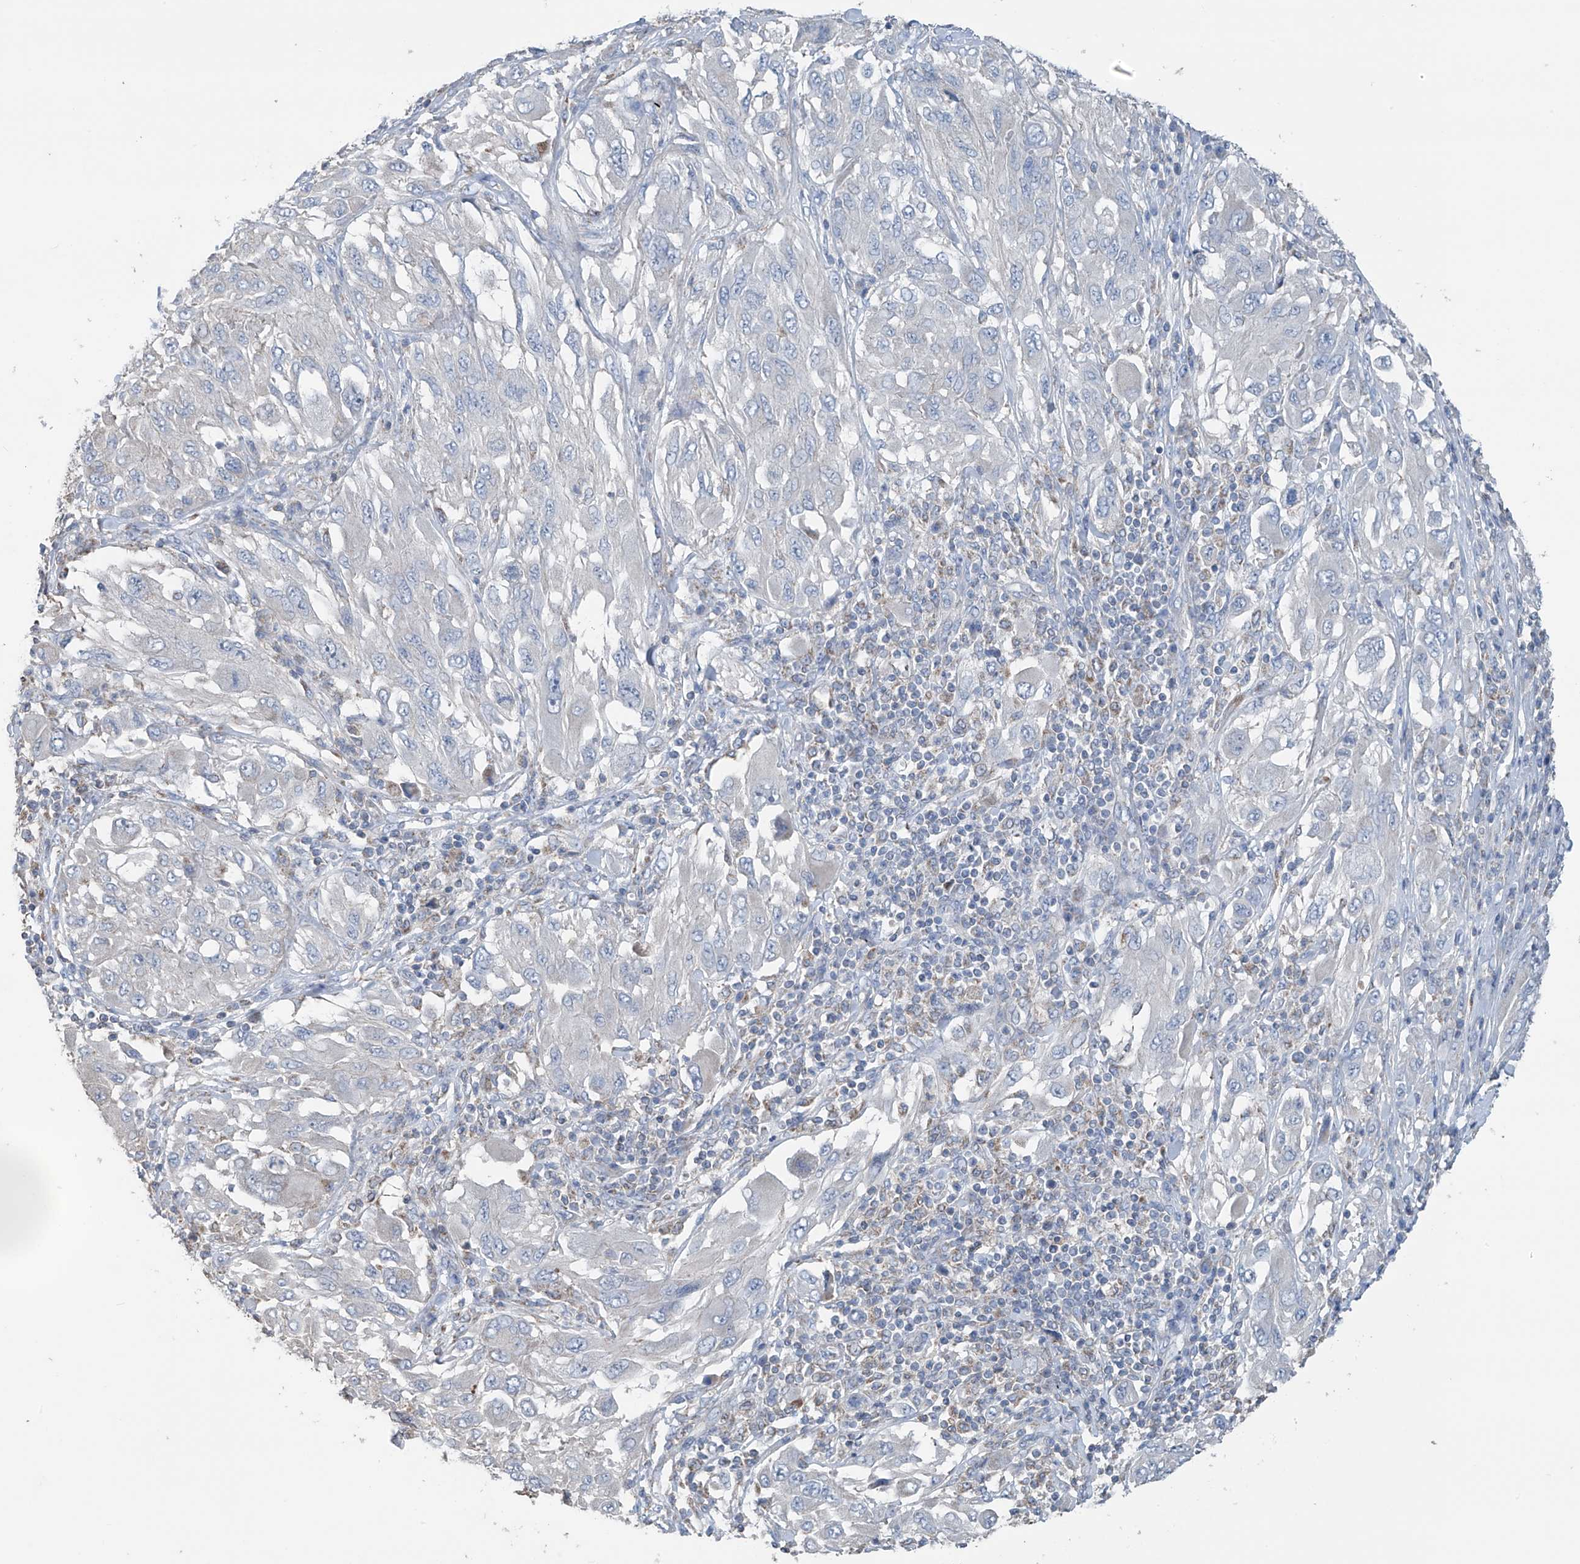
{"staining": {"intensity": "negative", "quantity": "none", "location": "none"}, "tissue": "melanoma", "cell_type": "Tumor cells", "image_type": "cancer", "snomed": [{"axis": "morphology", "description": "Malignant melanoma, NOS"}, {"axis": "topography", "description": "Skin"}], "caption": "Melanoma was stained to show a protein in brown. There is no significant expression in tumor cells.", "gene": "SYN3", "patient": {"sex": "female", "age": 91}}